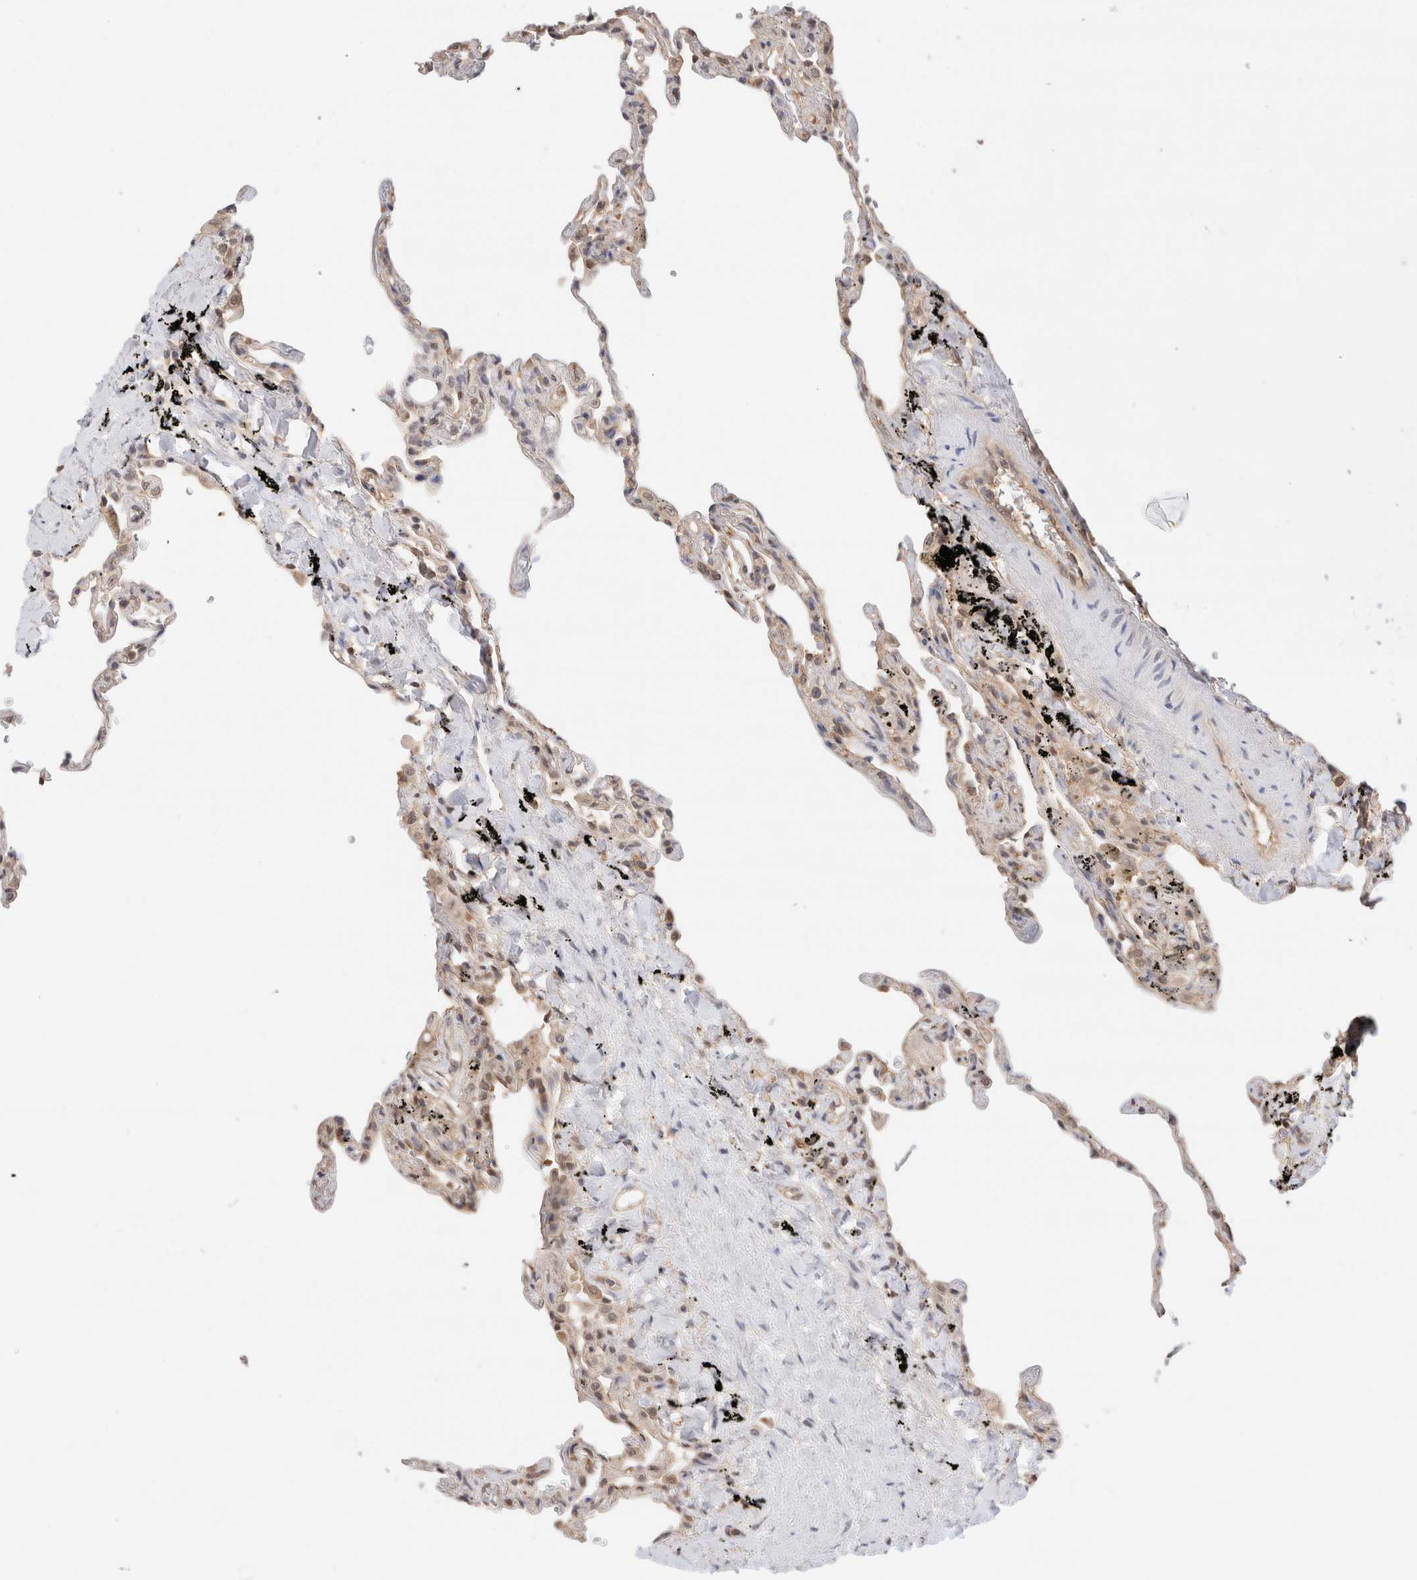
{"staining": {"intensity": "weak", "quantity": "25%-75%", "location": "cytoplasmic/membranous"}, "tissue": "lung", "cell_type": "Alveolar cells", "image_type": "normal", "snomed": [{"axis": "morphology", "description": "Normal tissue, NOS"}, {"axis": "topography", "description": "Lung"}], "caption": "An image of human lung stained for a protein reveals weak cytoplasmic/membranous brown staining in alveolar cells. (Brightfield microscopy of DAB IHC at high magnification).", "gene": "C17orf97", "patient": {"sex": "male", "age": 59}}